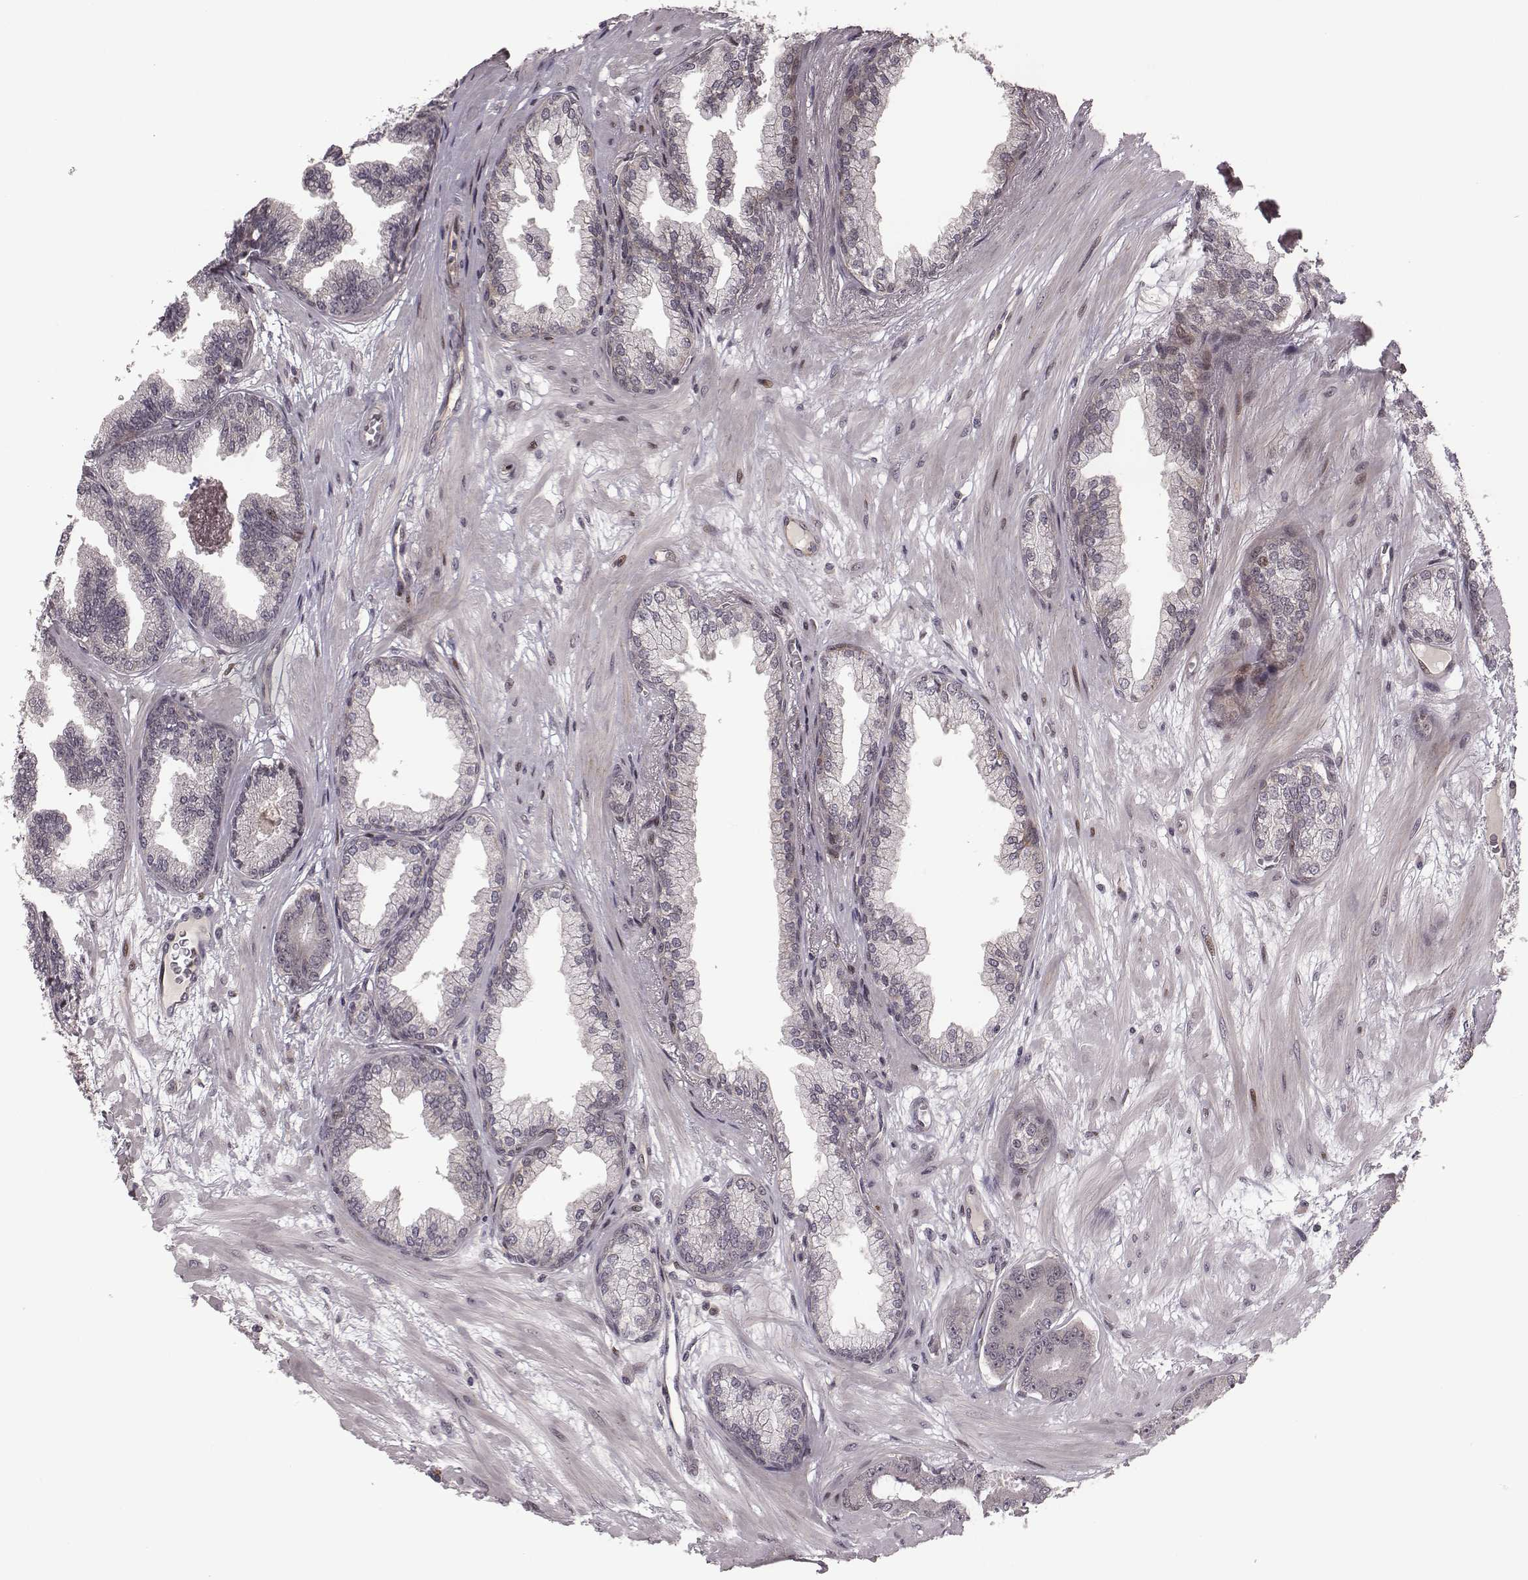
{"staining": {"intensity": "negative", "quantity": "none", "location": "none"}, "tissue": "prostate cancer", "cell_type": "Tumor cells", "image_type": "cancer", "snomed": [{"axis": "morphology", "description": "Adenocarcinoma, Low grade"}, {"axis": "topography", "description": "Prostate"}], "caption": "Tumor cells show no significant protein positivity in prostate low-grade adenocarcinoma. (Immunohistochemistry, brightfield microscopy, high magnification).", "gene": "RPL3", "patient": {"sex": "male", "age": 64}}